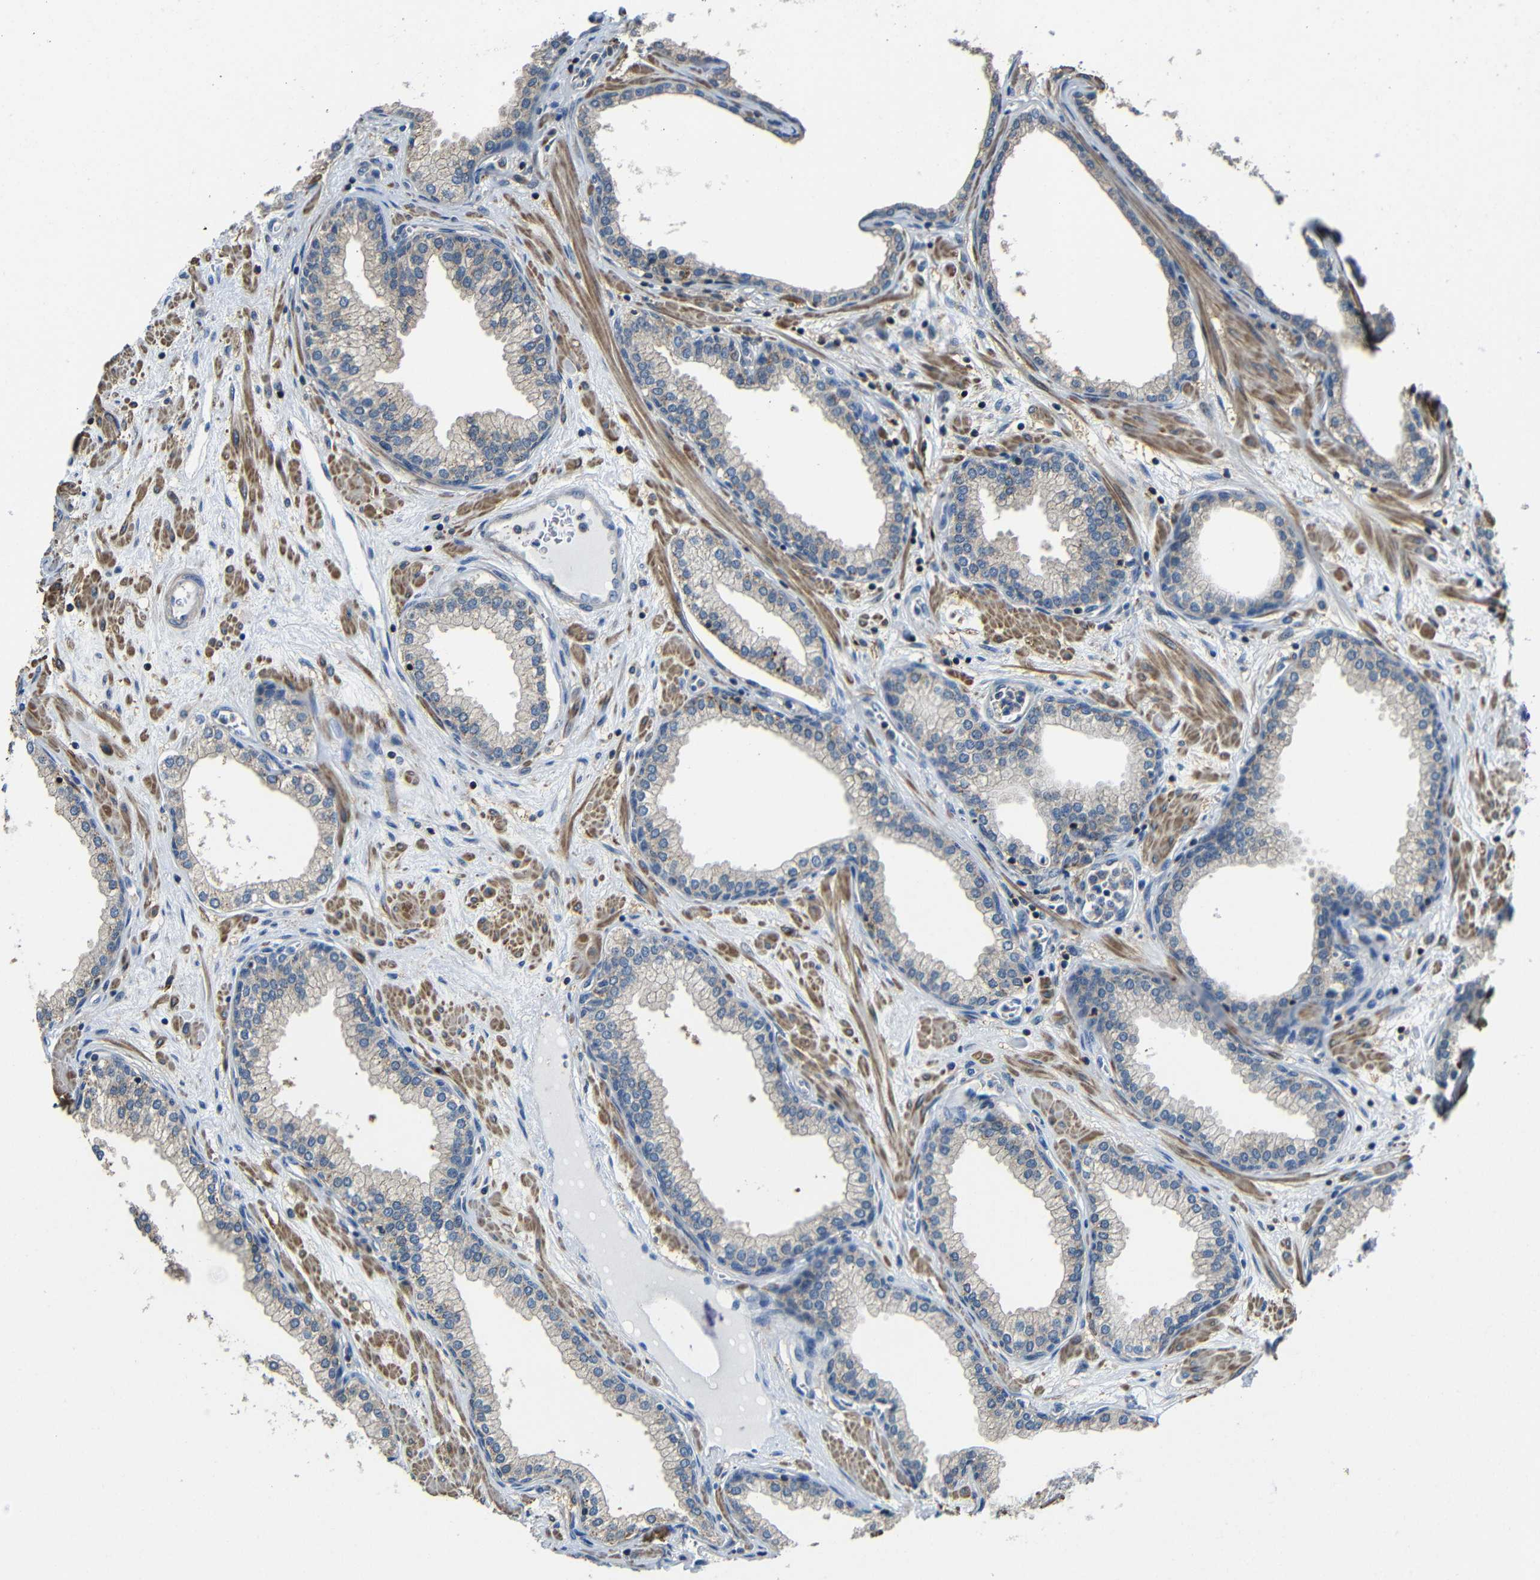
{"staining": {"intensity": "weak", "quantity": "<25%", "location": "cytoplasmic/membranous"}, "tissue": "prostate", "cell_type": "Glandular cells", "image_type": "normal", "snomed": [{"axis": "morphology", "description": "Normal tissue, NOS"}, {"axis": "morphology", "description": "Urothelial carcinoma, Low grade"}, {"axis": "topography", "description": "Urinary bladder"}, {"axis": "topography", "description": "Prostate"}], "caption": "Glandular cells show no significant expression in unremarkable prostate. Brightfield microscopy of immunohistochemistry stained with DAB (3,3'-diaminobenzidine) (brown) and hematoxylin (blue), captured at high magnification.", "gene": "GDI1", "patient": {"sex": "male", "age": 60}}